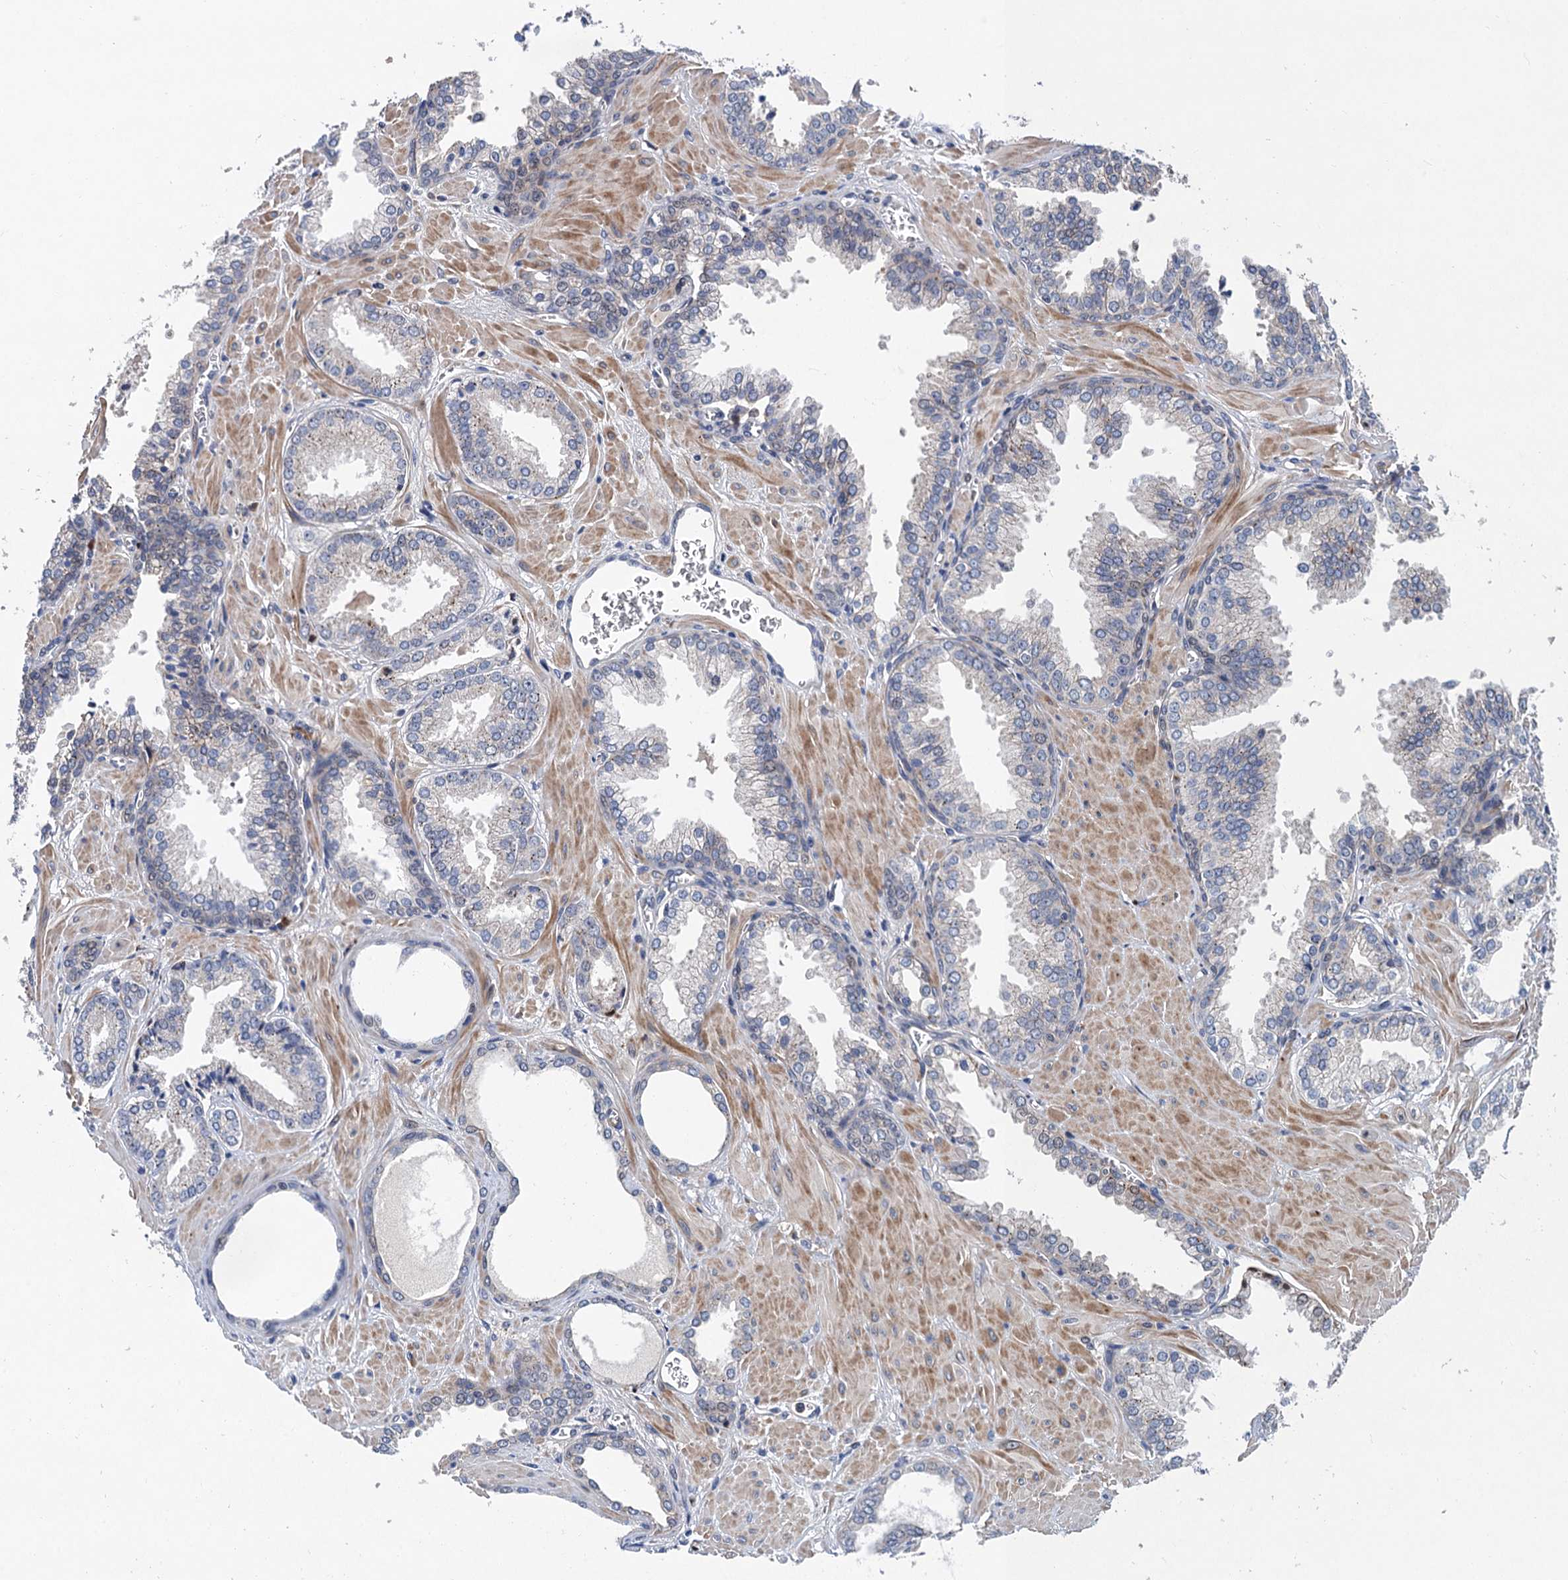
{"staining": {"intensity": "weak", "quantity": "25%-75%", "location": "cytoplasmic/membranous"}, "tissue": "prostate cancer", "cell_type": "Tumor cells", "image_type": "cancer", "snomed": [{"axis": "morphology", "description": "Adenocarcinoma, Low grade"}, {"axis": "topography", "description": "Prostate"}], "caption": "Tumor cells exhibit weak cytoplasmic/membranous staining in about 25%-75% of cells in prostate cancer.", "gene": "TRAF7", "patient": {"sex": "male", "age": 67}}